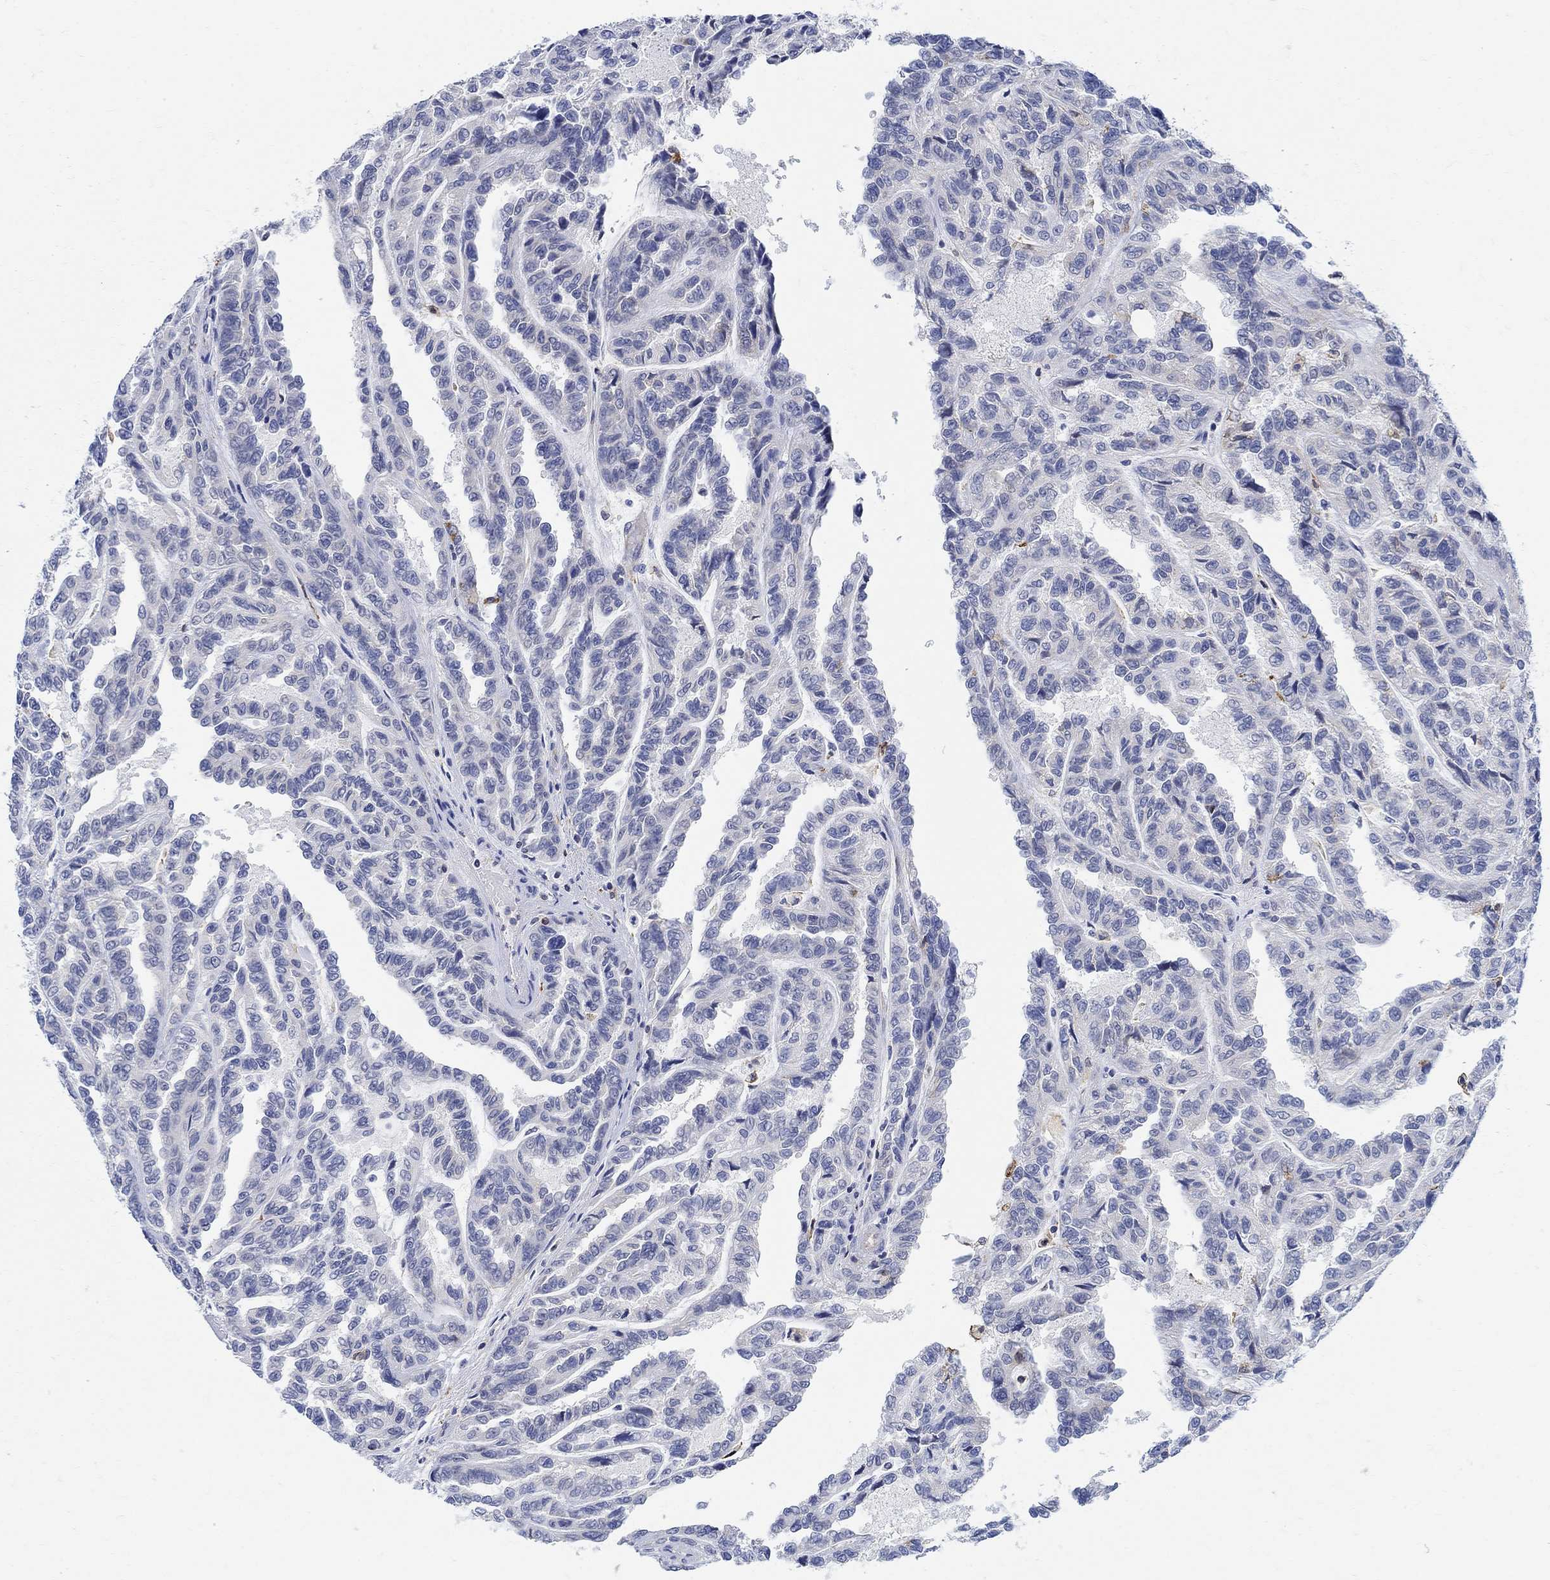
{"staining": {"intensity": "negative", "quantity": "none", "location": "none"}, "tissue": "renal cancer", "cell_type": "Tumor cells", "image_type": "cancer", "snomed": [{"axis": "morphology", "description": "Adenocarcinoma, NOS"}, {"axis": "topography", "description": "Kidney"}], "caption": "IHC of renal adenocarcinoma shows no expression in tumor cells. The staining was performed using DAB to visualize the protein expression in brown, while the nuclei were stained in blue with hematoxylin (Magnification: 20x).", "gene": "PHF21B", "patient": {"sex": "male", "age": 79}}